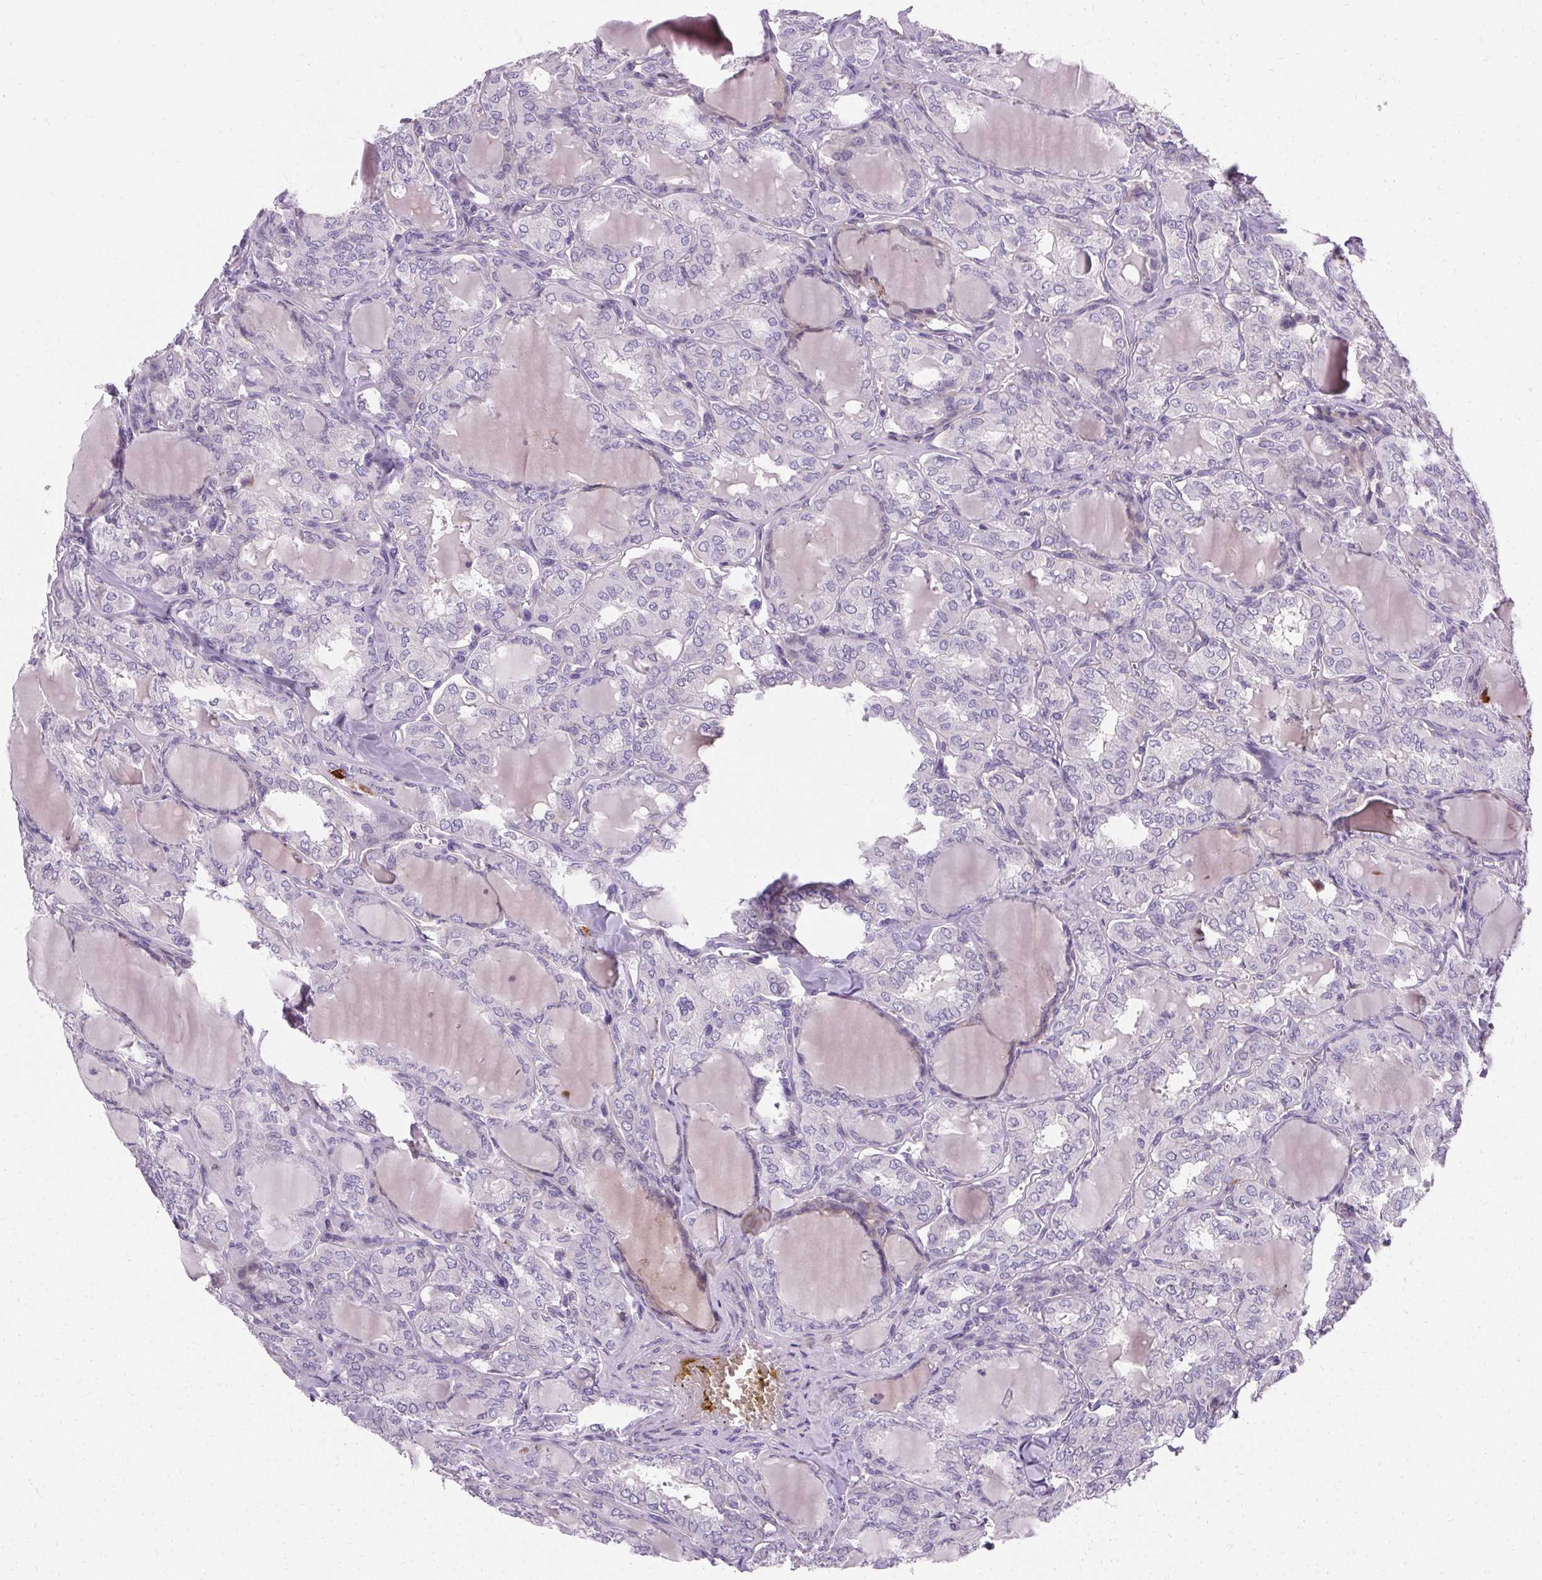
{"staining": {"intensity": "negative", "quantity": "none", "location": "none"}, "tissue": "thyroid cancer", "cell_type": "Tumor cells", "image_type": "cancer", "snomed": [{"axis": "morphology", "description": "Papillary adenocarcinoma, NOS"}, {"axis": "topography", "description": "Thyroid gland"}], "caption": "Thyroid cancer was stained to show a protein in brown. There is no significant positivity in tumor cells. (Brightfield microscopy of DAB IHC at high magnification).", "gene": "TRIP13", "patient": {"sex": "male", "age": 20}}